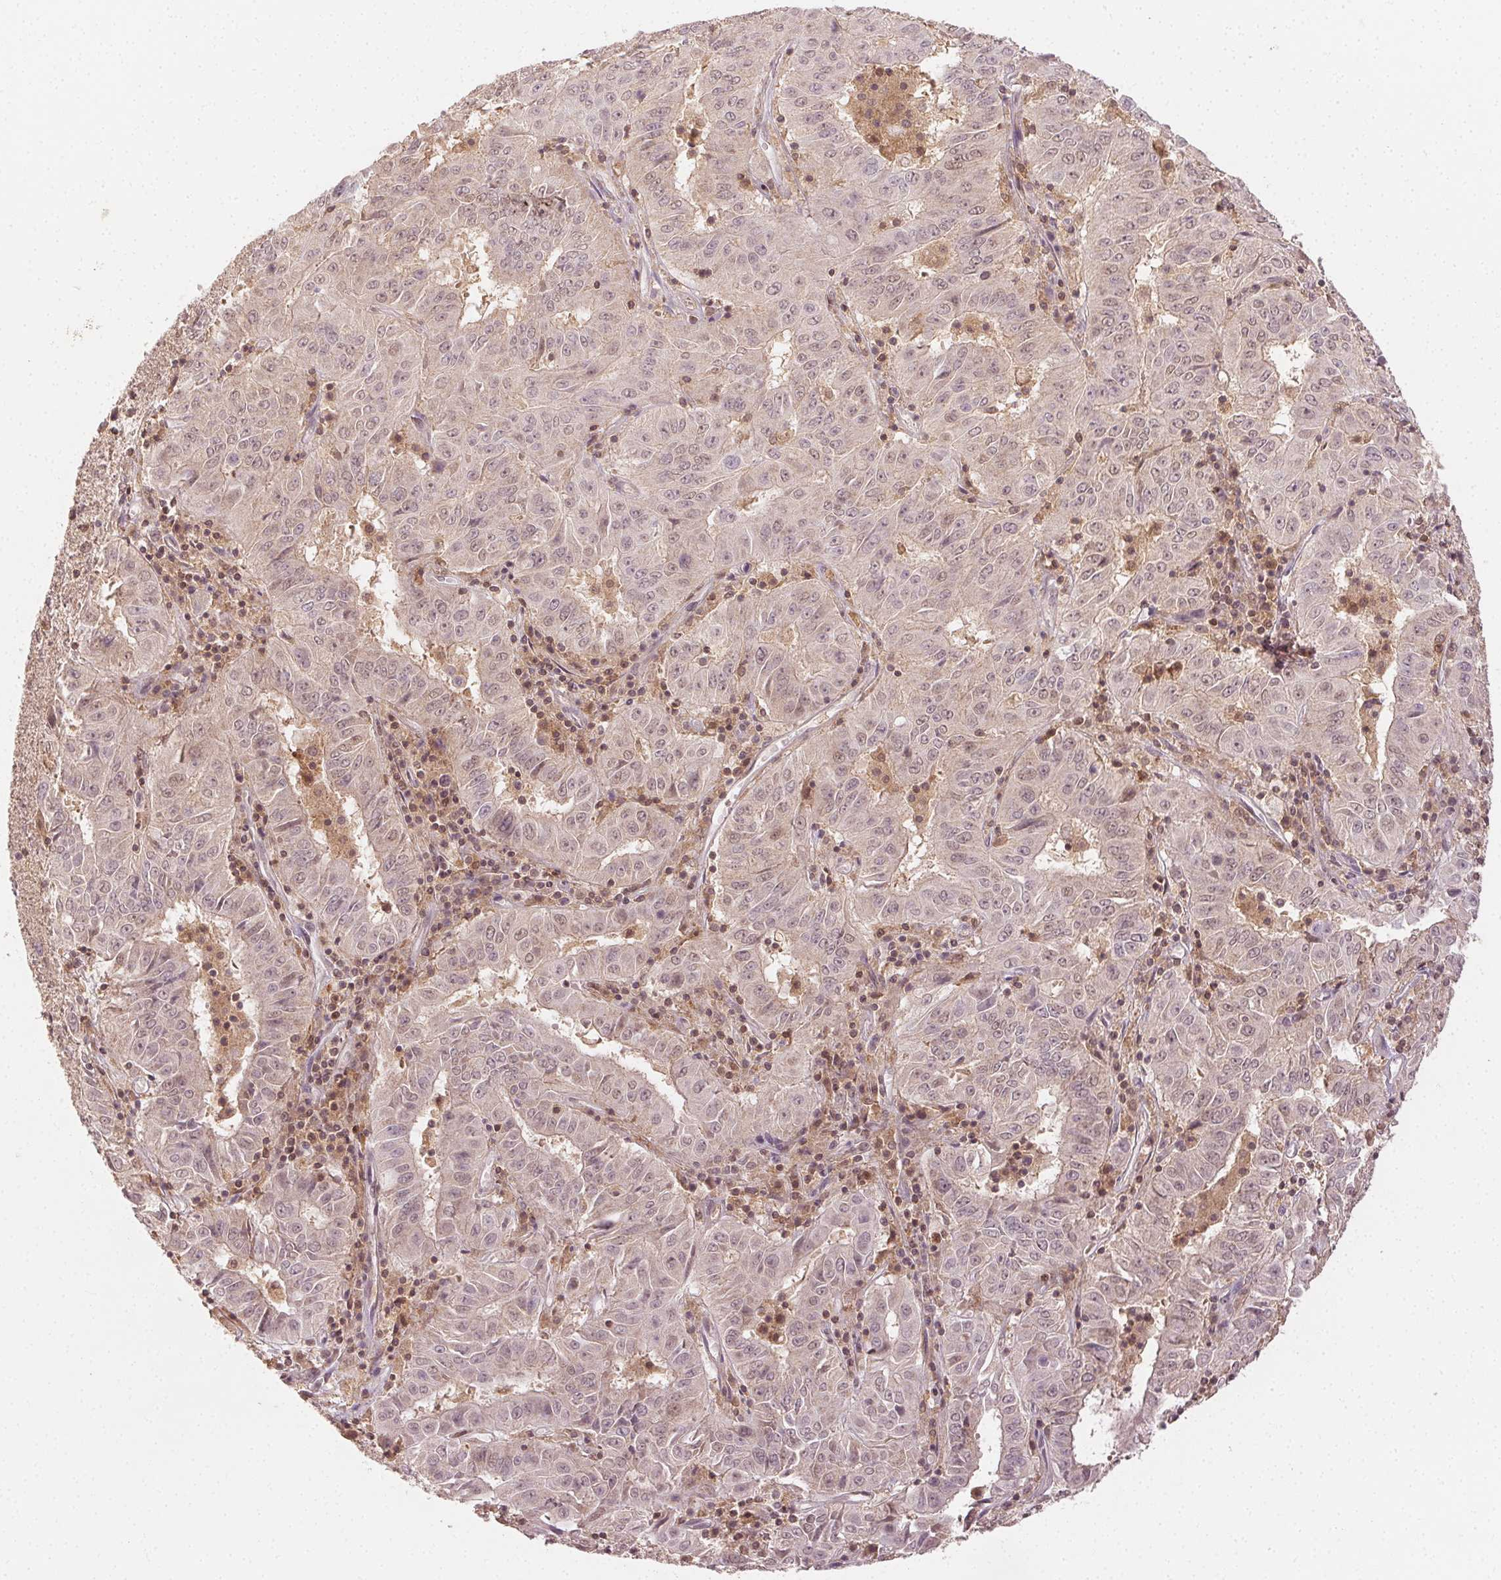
{"staining": {"intensity": "weak", "quantity": "<25%", "location": "nuclear"}, "tissue": "pancreatic cancer", "cell_type": "Tumor cells", "image_type": "cancer", "snomed": [{"axis": "morphology", "description": "Adenocarcinoma, NOS"}, {"axis": "topography", "description": "Pancreas"}], "caption": "IHC of human adenocarcinoma (pancreatic) reveals no staining in tumor cells. (DAB immunohistochemistry with hematoxylin counter stain).", "gene": "MAPK14", "patient": {"sex": "male", "age": 63}}